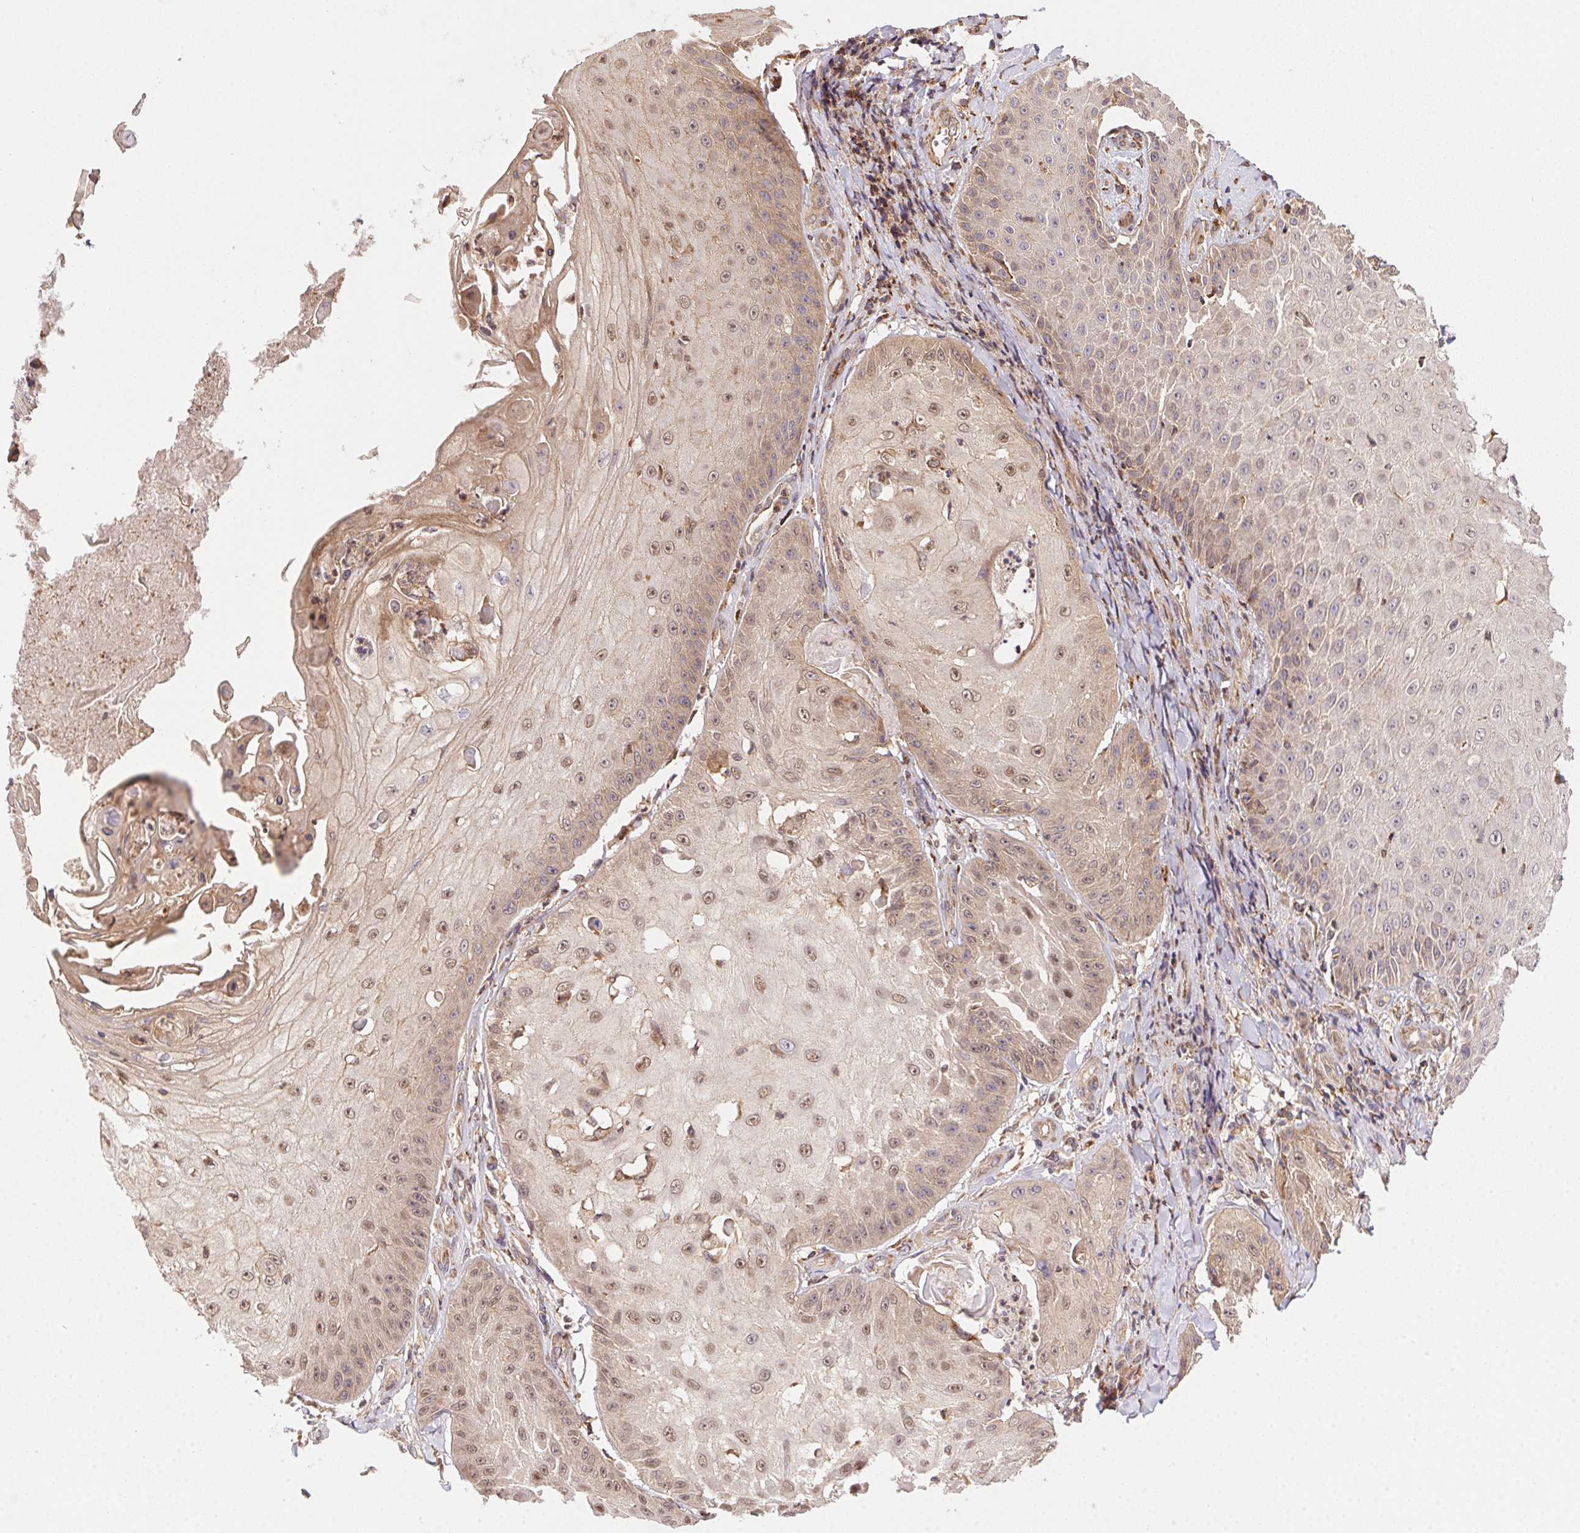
{"staining": {"intensity": "weak", "quantity": ">75%", "location": "cytoplasmic/membranous,nuclear"}, "tissue": "skin cancer", "cell_type": "Tumor cells", "image_type": "cancer", "snomed": [{"axis": "morphology", "description": "Squamous cell carcinoma, NOS"}, {"axis": "topography", "description": "Skin"}], "caption": "About >75% of tumor cells in squamous cell carcinoma (skin) exhibit weak cytoplasmic/membranous and nuclear protein expression as visualized by brown immunohistochemical staining.", "gene": "MEX3D", "patient": {"sex": "male", "age": 70}}